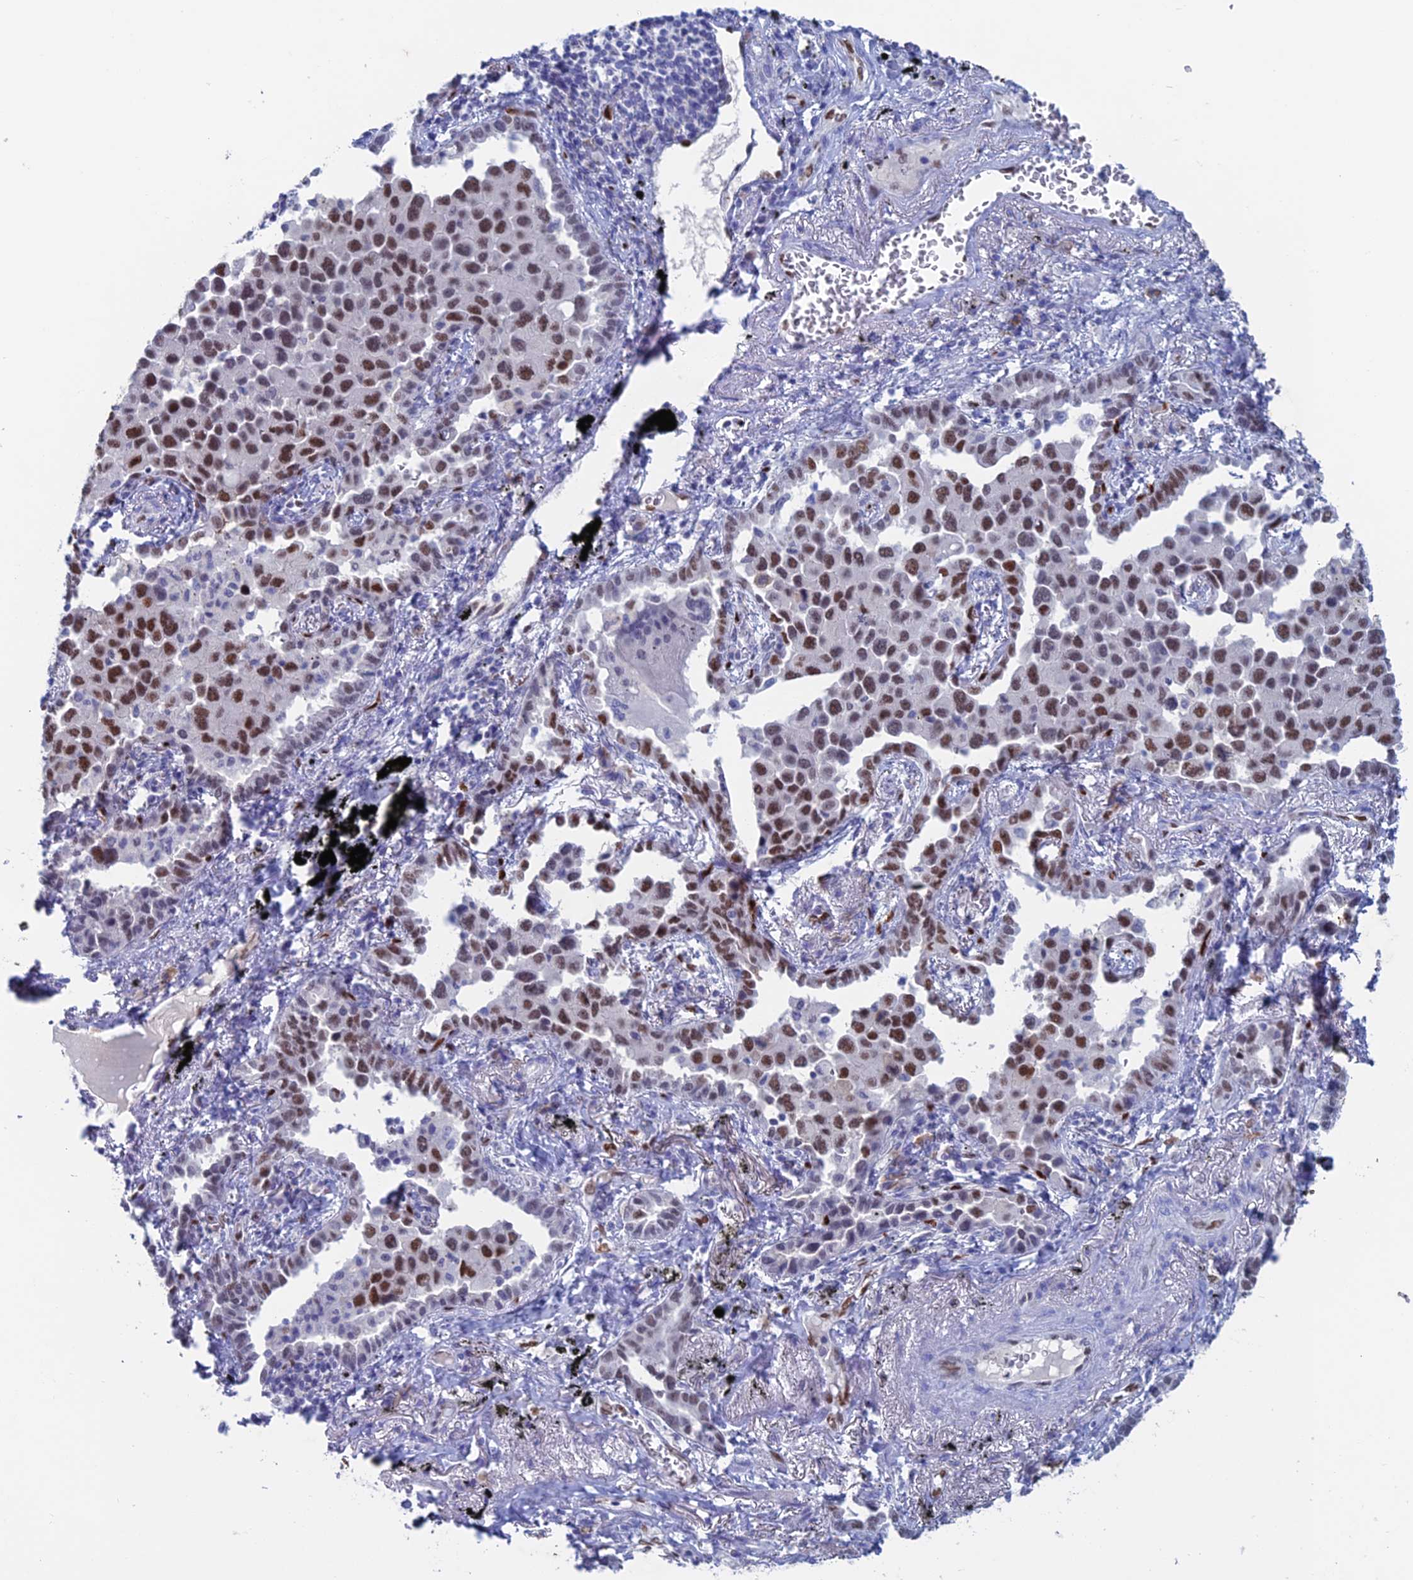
{"staining": {"intensity": "moderate", "quantity": ">75%", "location": "nuclear"}, "tissue": "lung cancer", "cell_type": "Tumor cells", "image_type": "cancer", "snomed": [{"axis": "morphology", "description": "Adenocarcinoma, NOS"}, {"axis": "topography", "description": "Lung"}], "caption": "IHC histopathology image of neoplastic tissue: adenocarcinoma (lung) stained using IHC exhibits medium levels of moderate protein expression localized specifically in the nuclear of tumor cells, appearing as a nuclear brown color.", "gene": "NOL4L", "patient": {"sex": "male", "age": 67}}